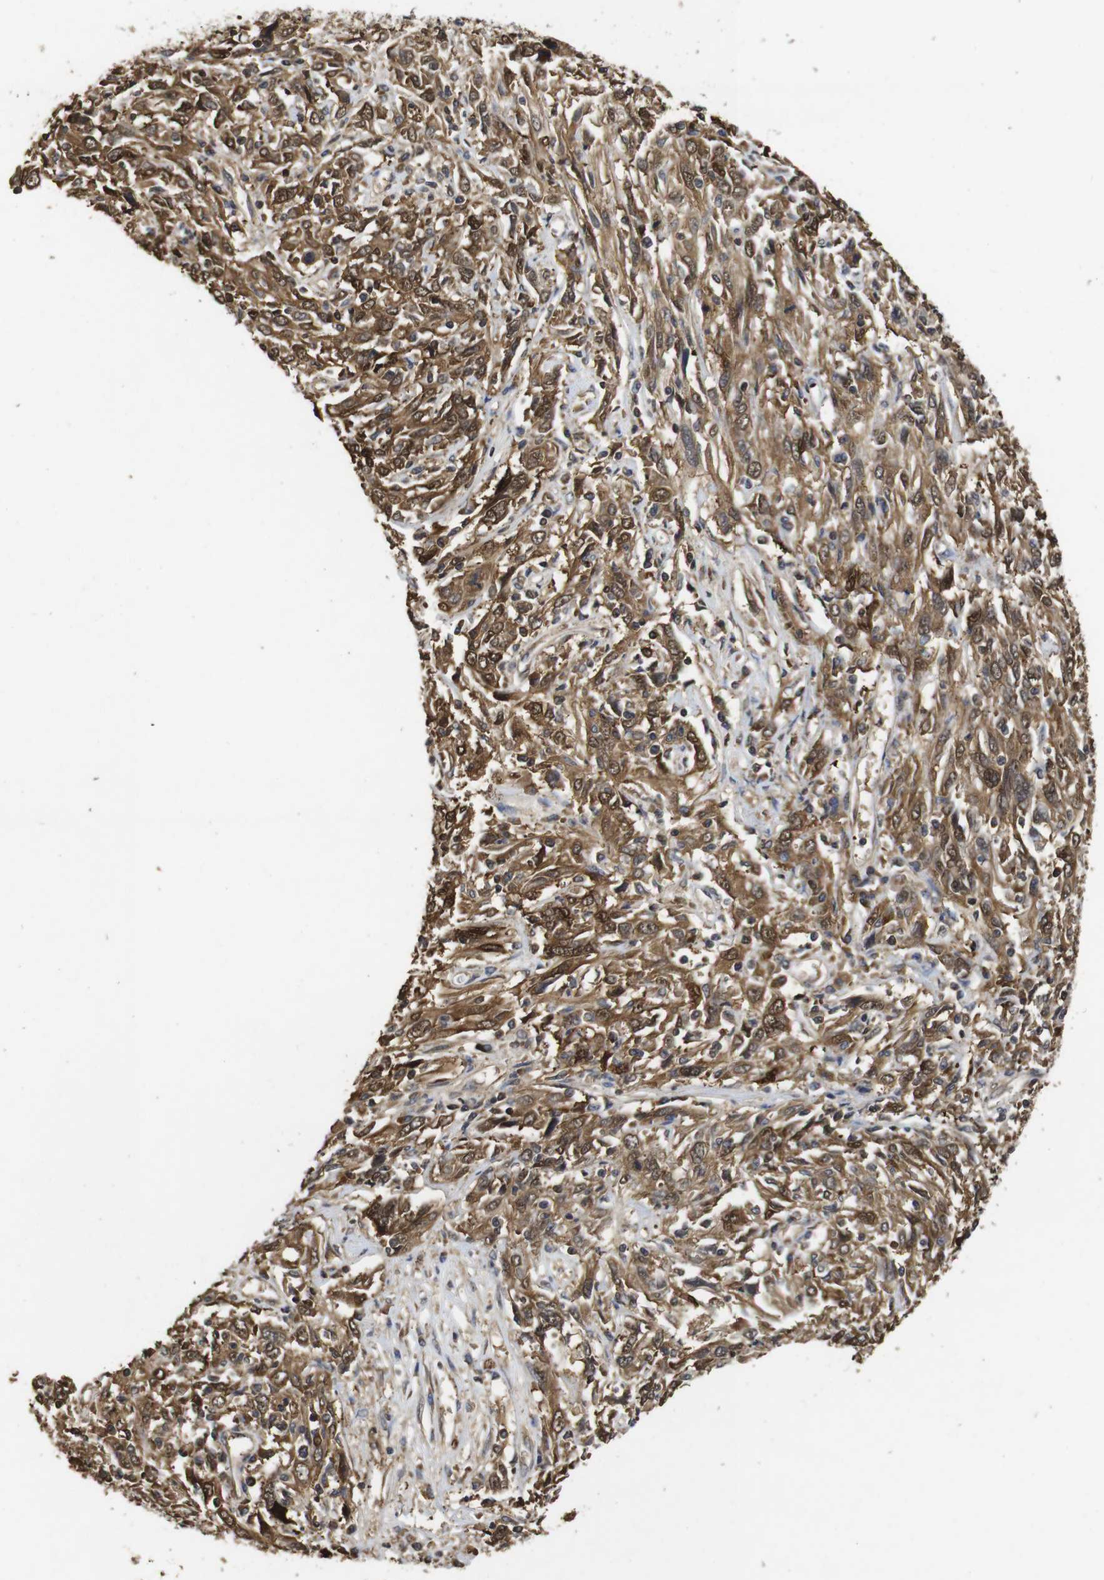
{"staining": {"intensity": "moderate", "quantity": ">75%", "location": "cytoplasmic/membranous,nuclear"}, "tissue": "cervical cancer", "cell_type": "Tumor cells", "image_type": "cancer", "snomed": [{"axis": "morphology", "description": "Squamous cell carcinoma, NOS"}, {"axis": "topography", "description": "Cervix"}], "caption": "Human cervical cancer (squamous cell carcinoma) stained for a protein (brown) displays moderate cytoplasmic/membranous and nuclear positive positivity in approximately >75% of tumor cells.", "gene": "SUMO3", "patient": {"sex": "female", "age": 46}}